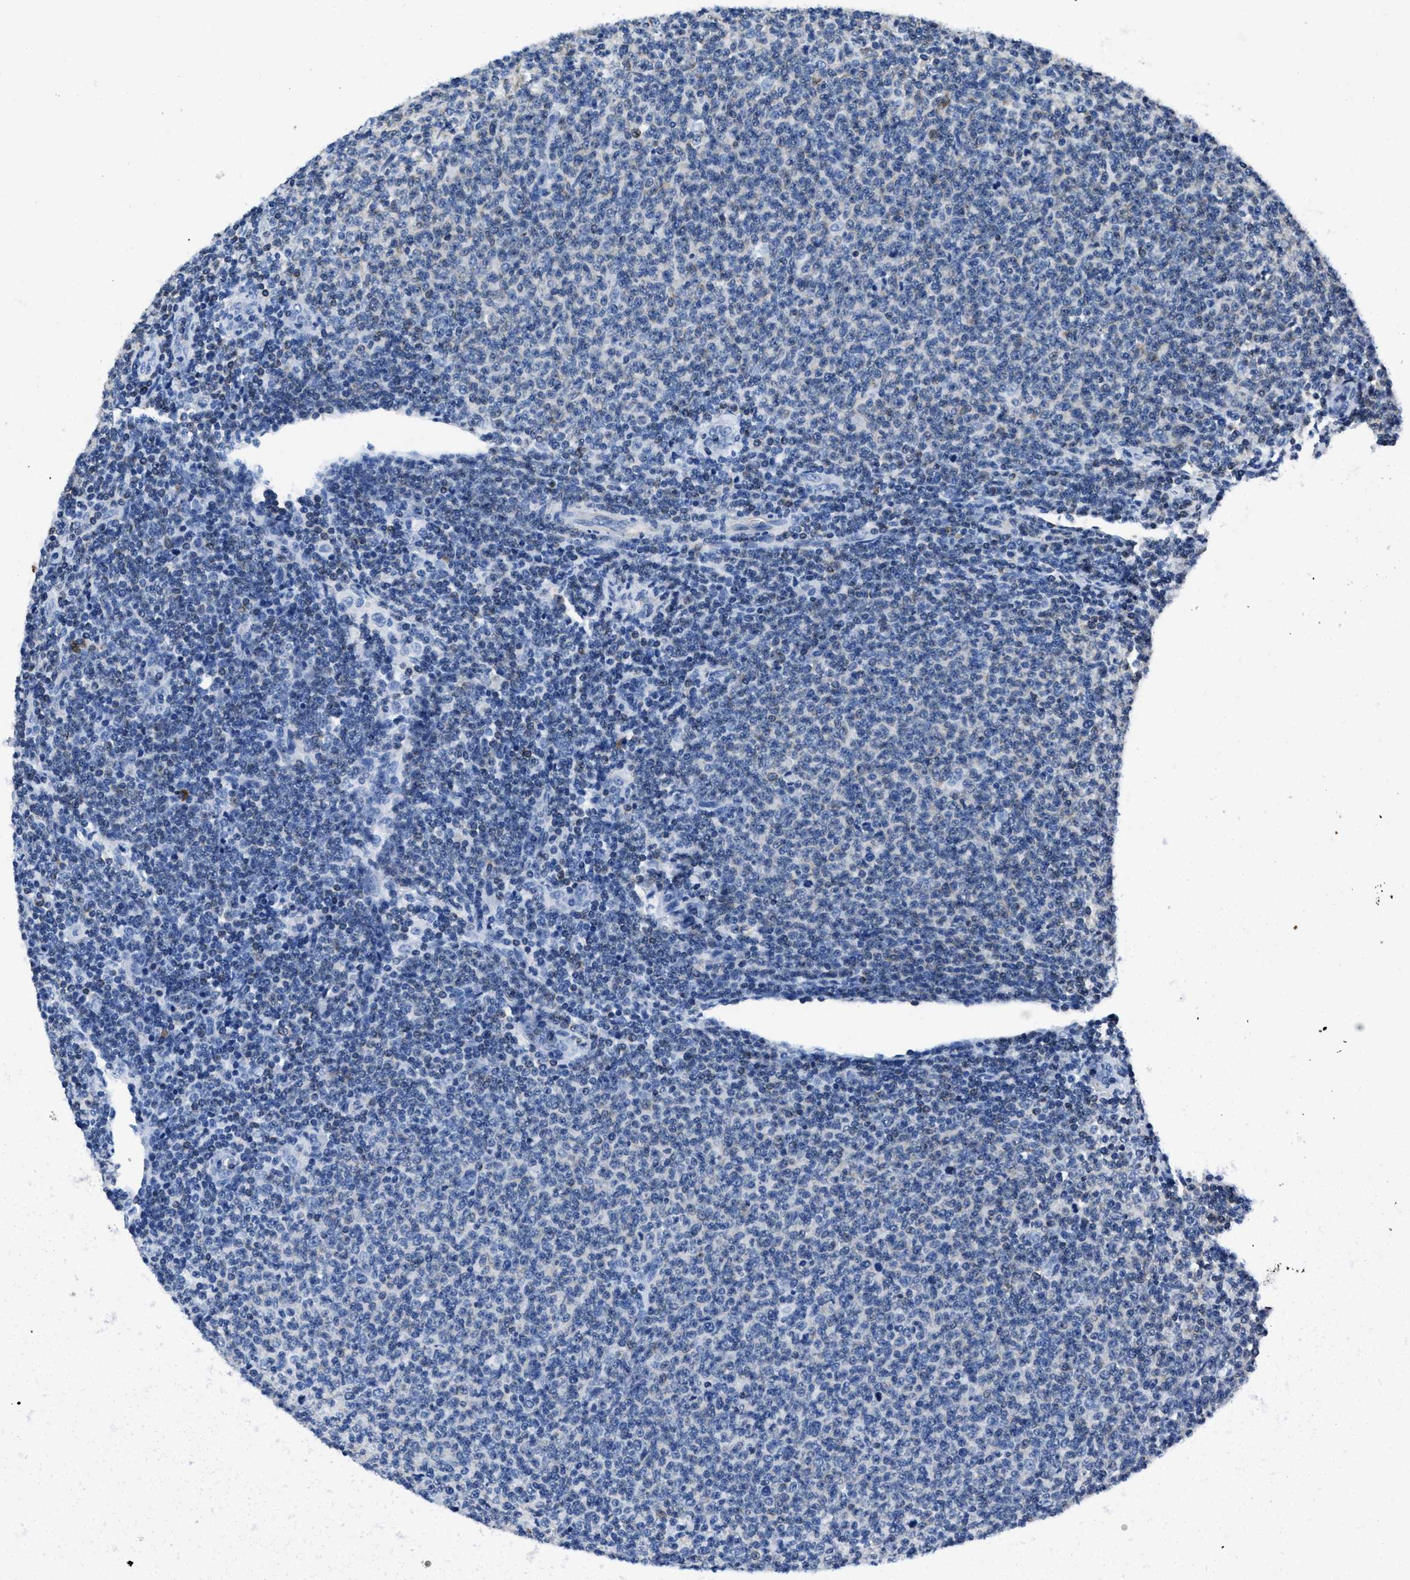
{"staining": {"intensity": "negative", "quantity": "none", "location": "none"}, "tissue": "lymphoma", "cell_type": "Tumor cells", "image_type": "cancer", "snomed": [{"axis": "morphology", "description": "Malignant lymphoma, non-Hodgkin's type, Low grade"}, {"axis": "topography", "description": "Lymph node"}], "caption": "IHC micrograph of neoplastic tissue: malignant lymphoma, non-Hodgkin's type (low-grade) stained with DAB shows no significant protein staining in tumor cells.", "gene": "ITGA3", "patient": {"sex": "male", "age": 66}}